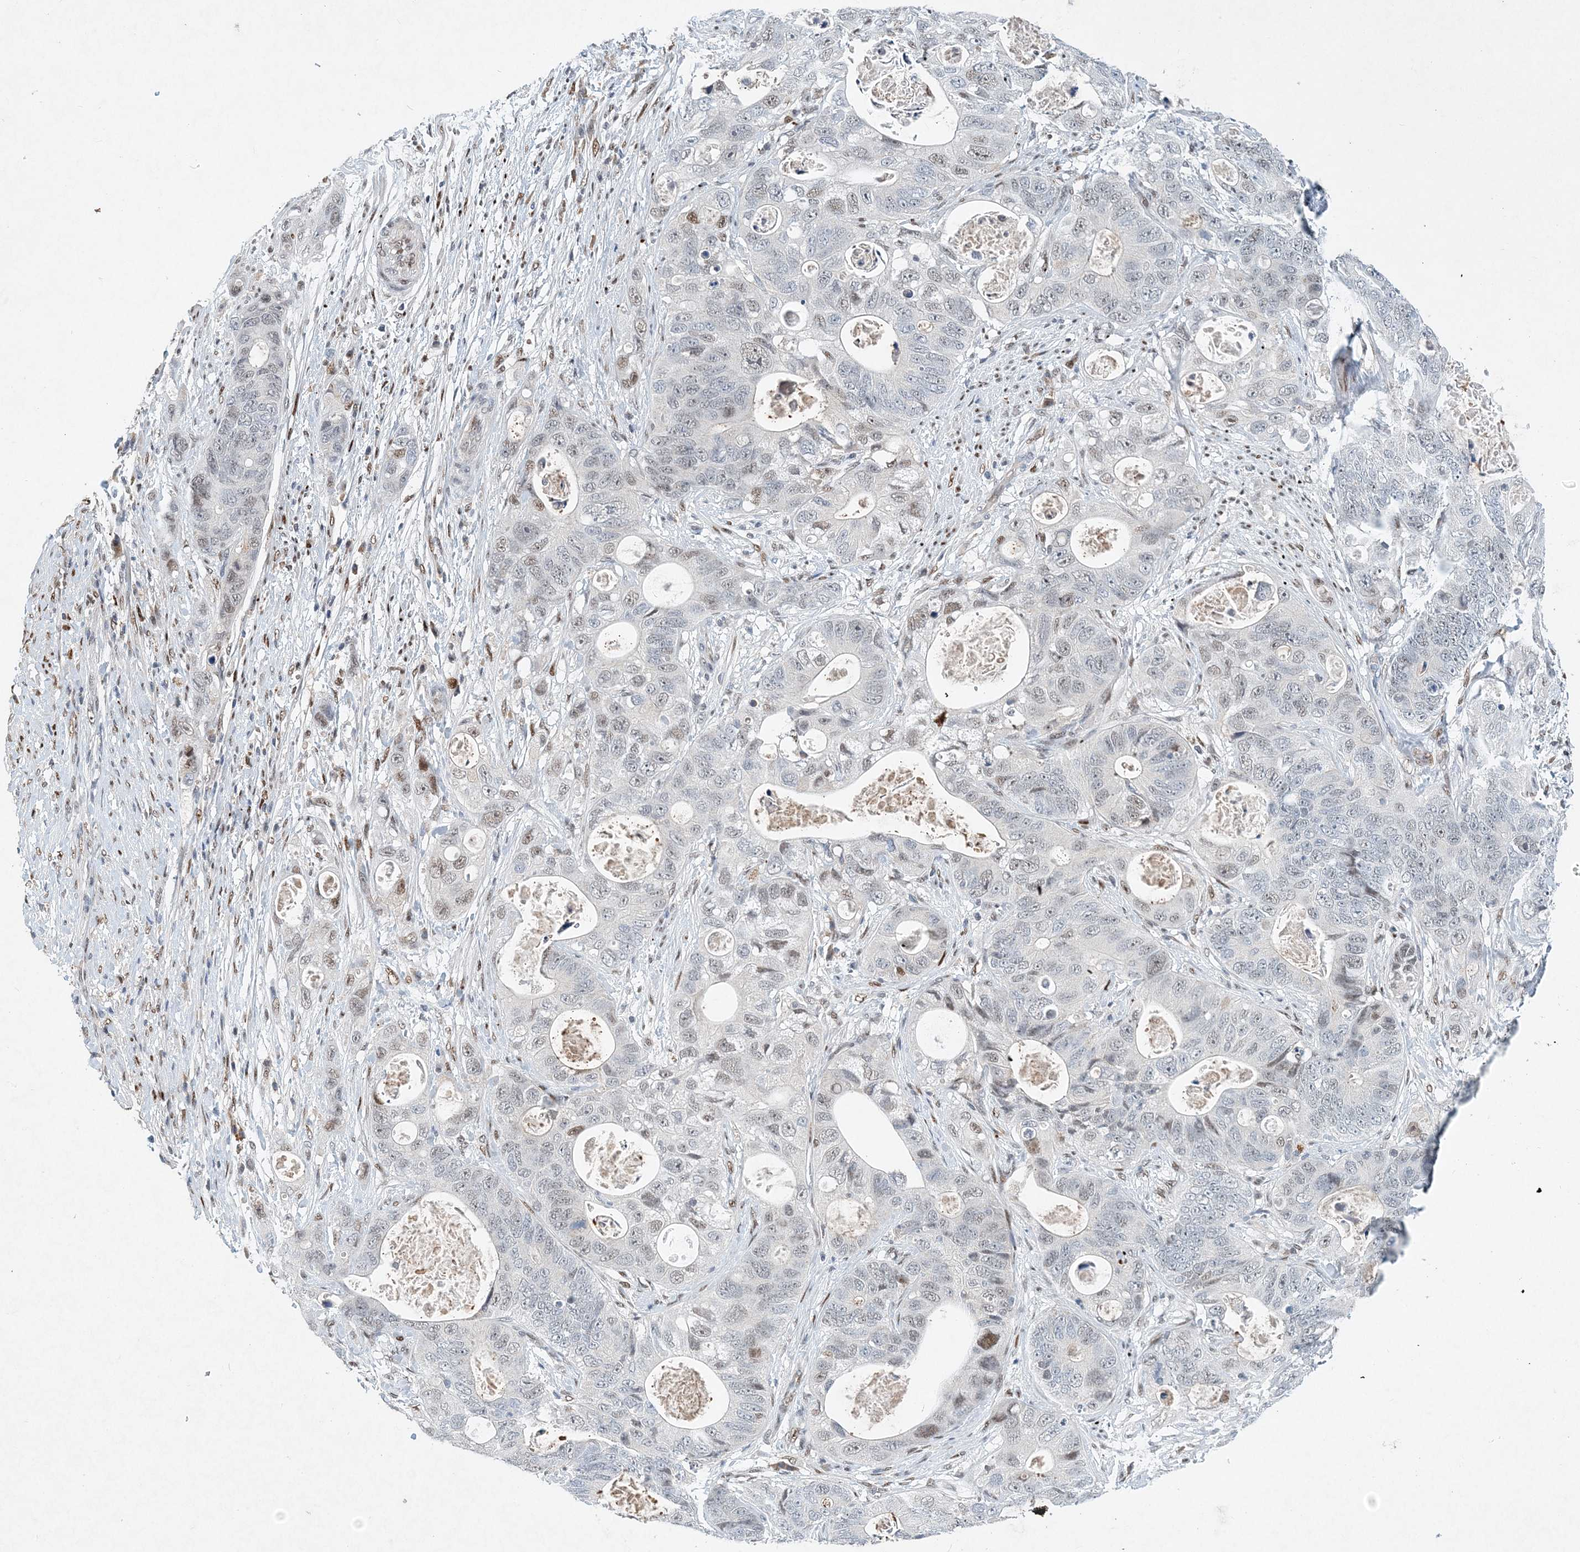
{"staining": {"intensity": "weak", "quantity": "<25%", "location": "nuclear"}, "tissue": "stomach cancer", "cell_type": "Tumor cells", "image_type": "cancer", "snomed": [{"axis": "morphology", "description": "Adenocarcinoma, NOS"}, {"axis": "topography", "description": "Stomach"}], "caption": "A high-resolution histopathology image shows IHC staining of stomach adenocarcinoma, which shows no significant expression in tumor cells.", "gene": "KPNA4", "patient": {"sex": "female", "age": 89}}